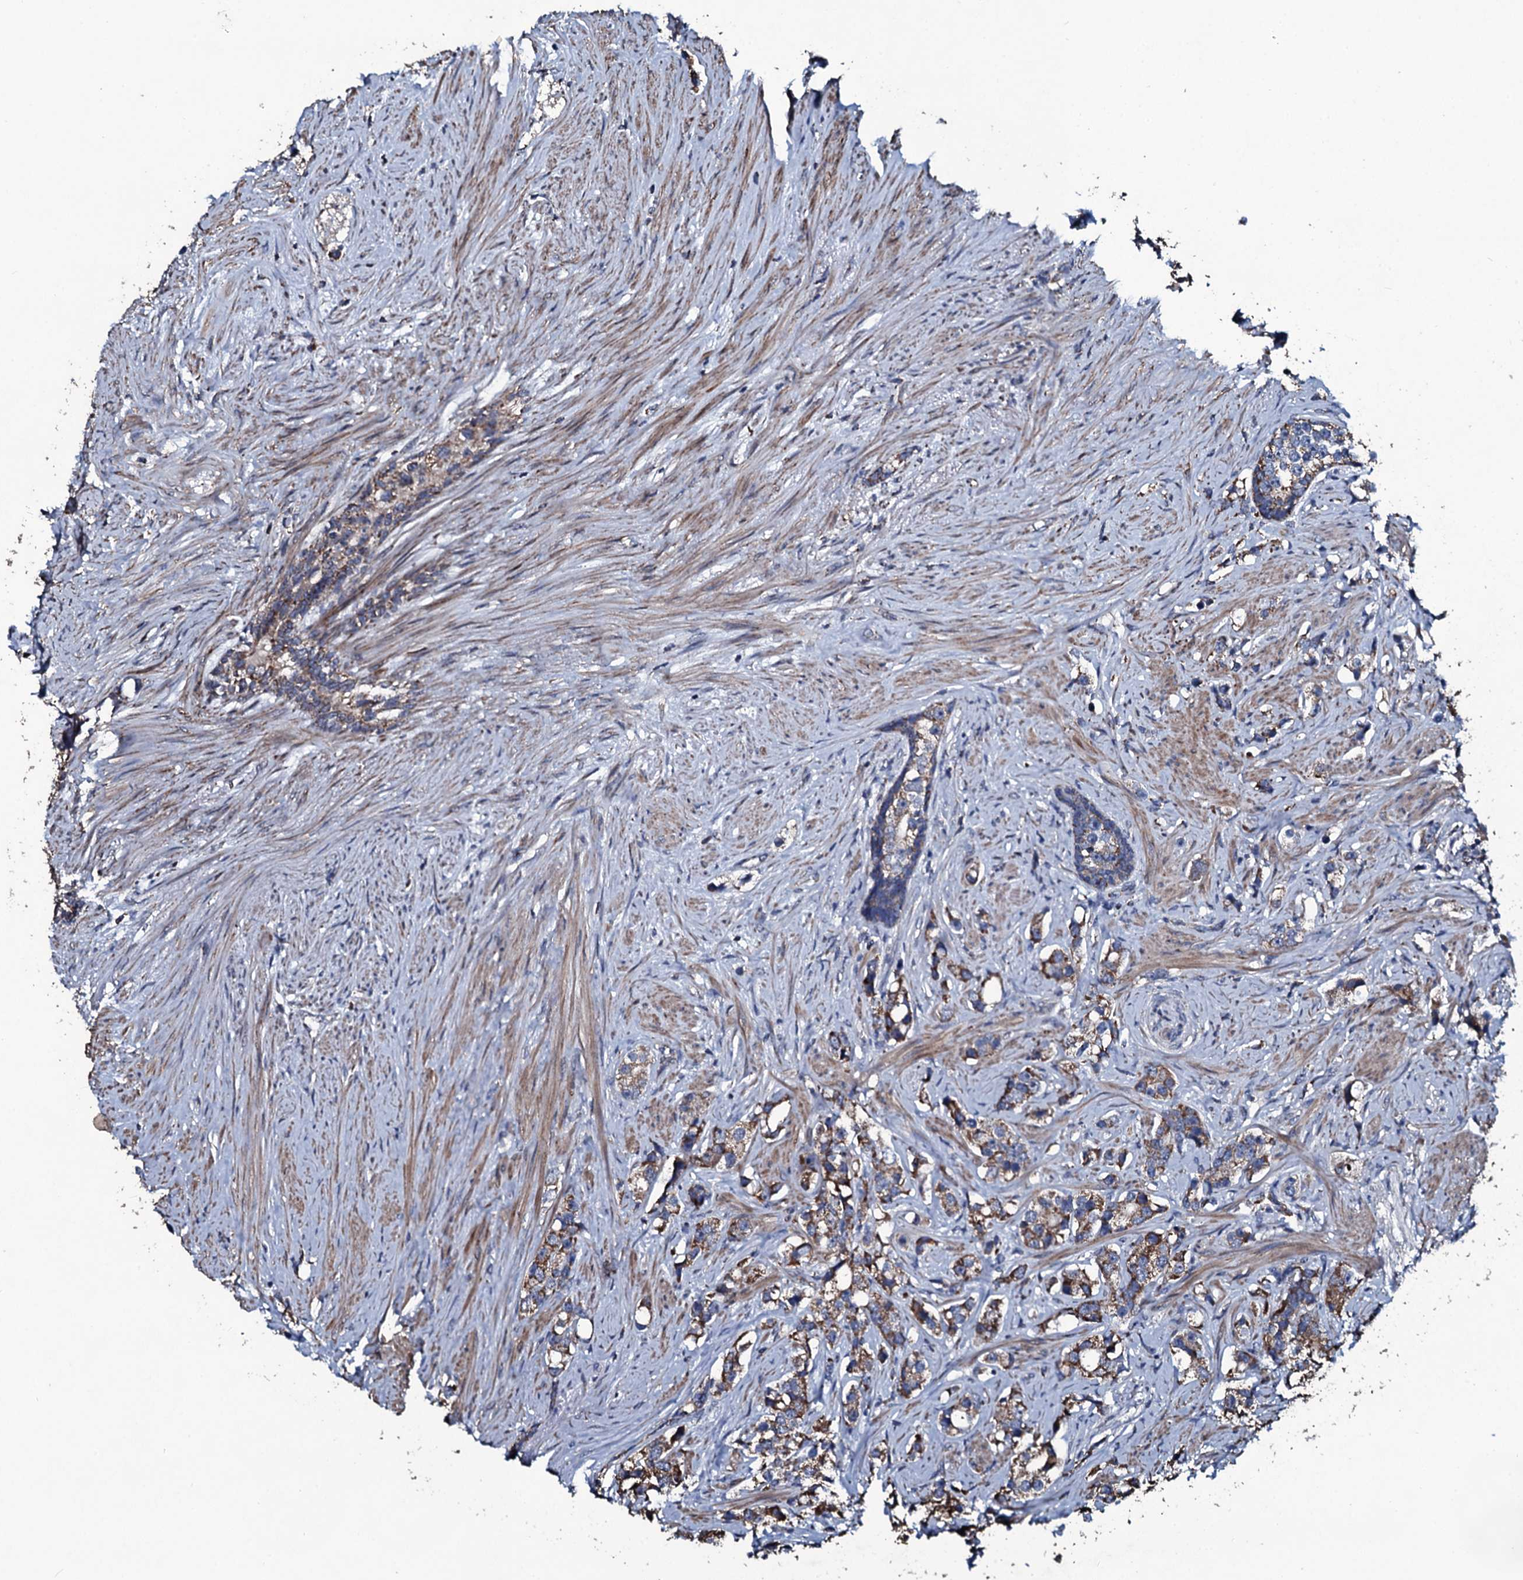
{"staining": {"intensity": "moderate", "quantity": ">75%", "location": "cytoplasmic/membranous"}, "tissue": "prostate cancer", "cell_type": "Tumor cells", "image_type": "cancer", "snomed": [{"axis": "morphology", "description": "Adenocarcinoma, High grade"}, {"axis": "topography", "description": "Prostate"}], "caption": "Tumor cells demonstrate medium levels of moderate cytoplasmic/membranous positivity in about >75% of cells in prostate cancer.", "gene": "DYNC2I2", "patient": {"sex": "male", "age": 63}}